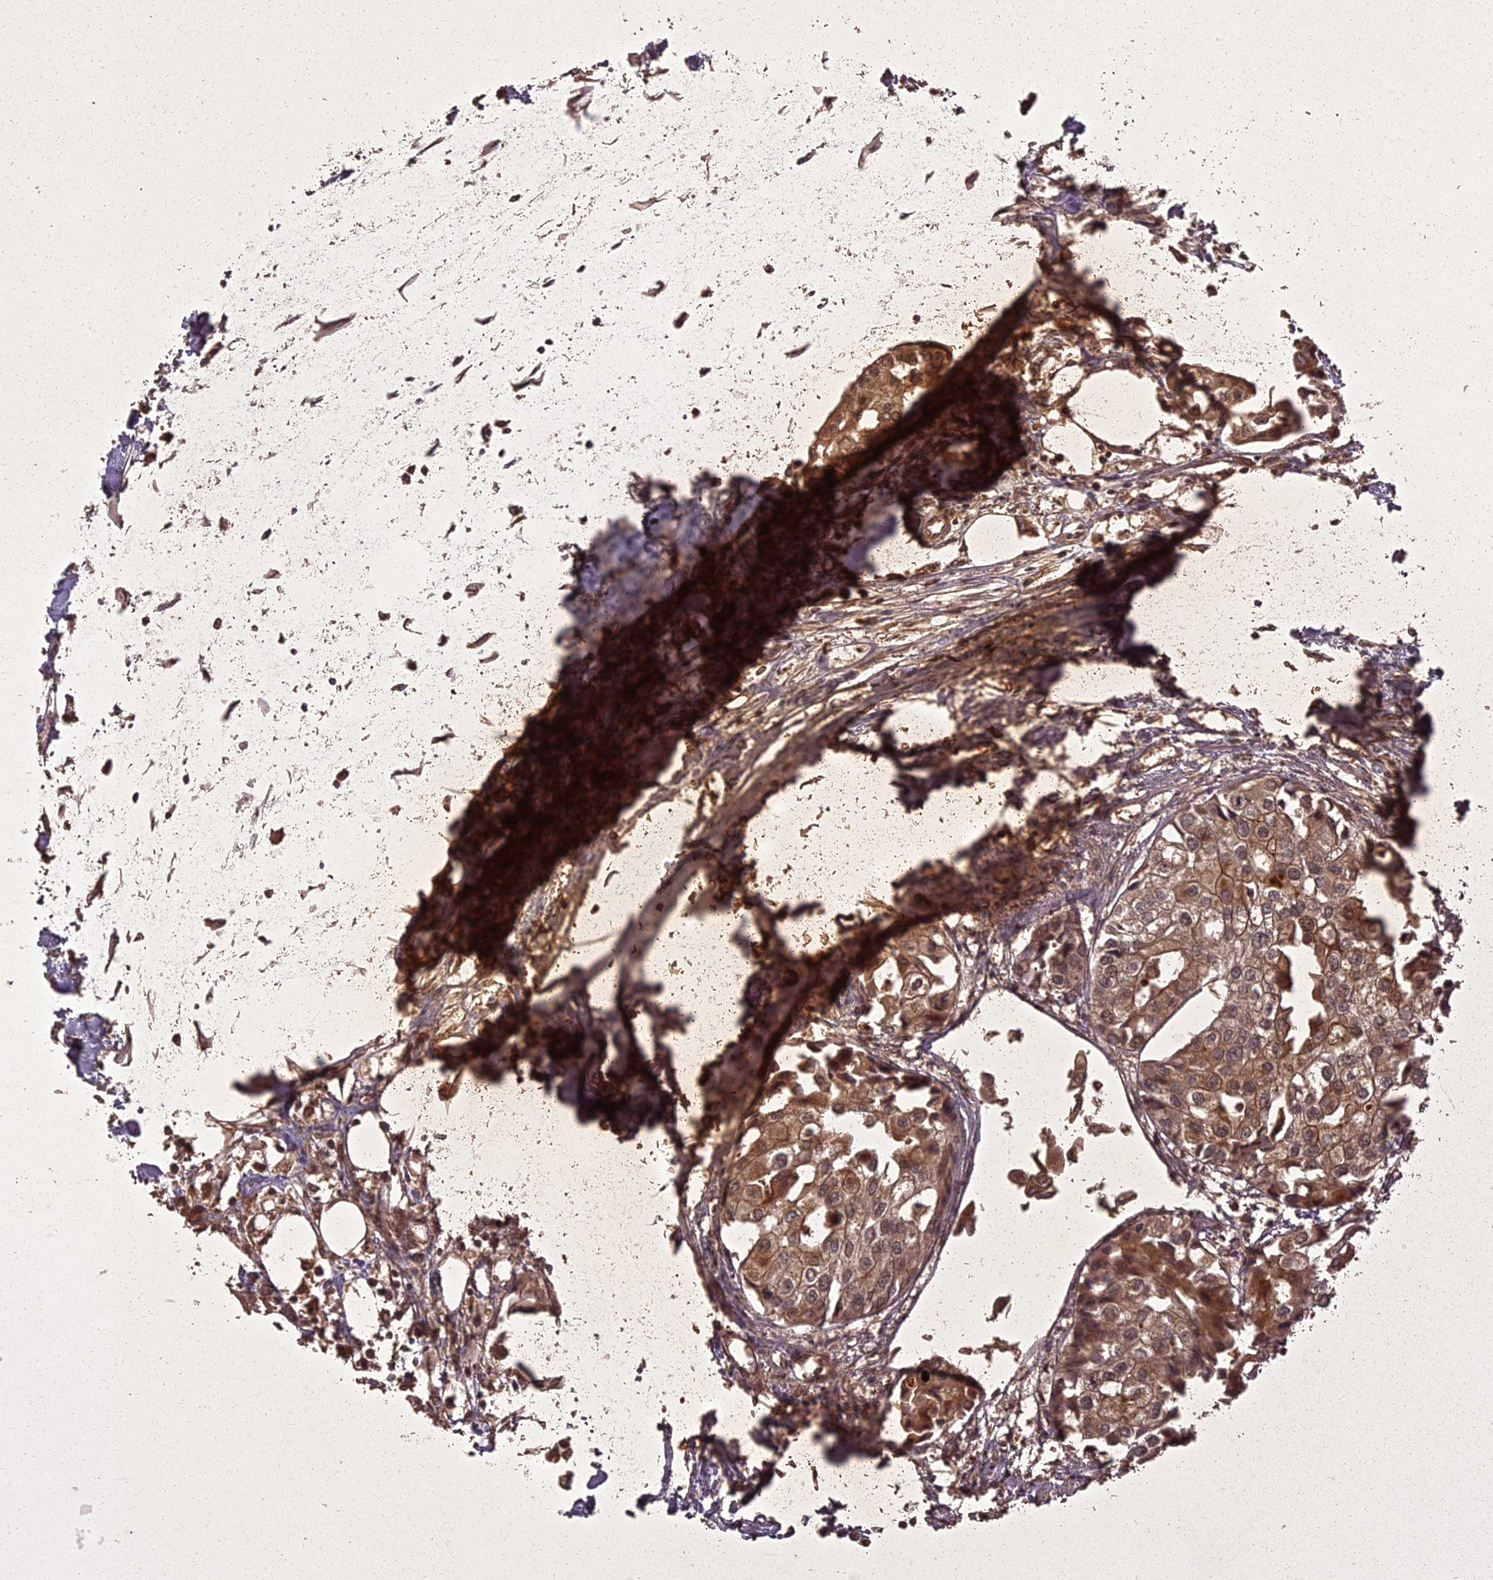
{"staining": {"intensity": "moderate", "quantity": ">75%", "location": "cytoplasmic/membranous"}, "tissue": "urothelial cancer", "cell_type": "Tumor cells", "image_type": "cancer", "snomed": [{"axis": "morphology", "description": "Urothelial carcinoma, High grade"}, {"axis": "topography", "description": "Urinary bladder"}], "caption": "Tumor cells demonstrate moderate cytoplasmic/membranous positivity in about >75% of cells in urothelial cancer. Nuclei are stained in blue.", "gene": "LIN37", "patient": {"sex": "male", "age": 64}}